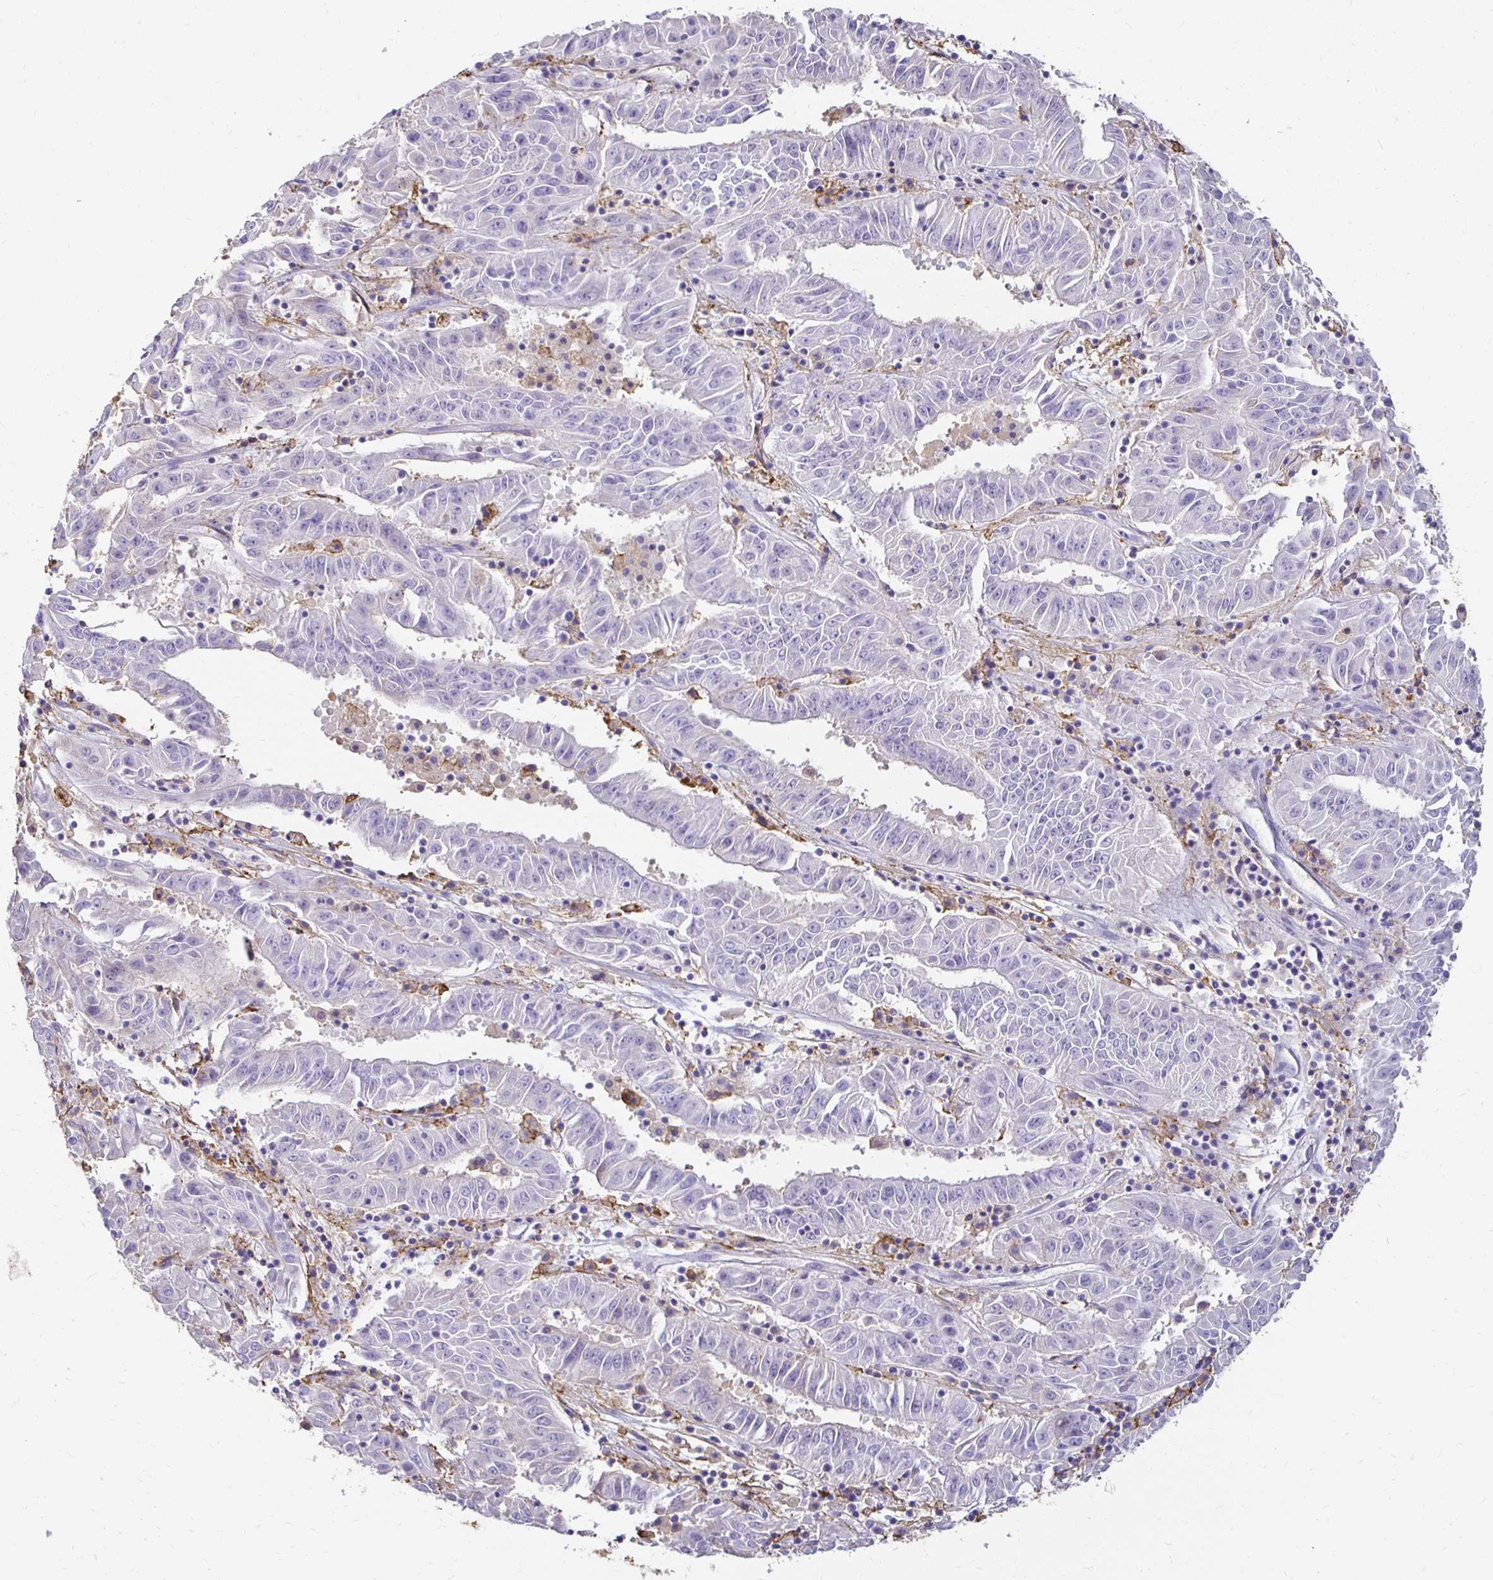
{"staining": {"intensity": "negative", "quantity": "none", "location": "none"}, "tissue": "pancreatic cancer", "cell_type": "Tumor cells", "image_type": "cancer", "snomed": [{"axis": "morphology", "description": "Adenocarcinoma, NOS"}, {"axis": "topography", "description": "Pancreas"}], "caption": "IHC of human pancreatic cancer (adenocarcinoma) reveals no staining in tumor cells.", "gene": "TAS1R3", "patient": {"sex": "male", "age": 63}}